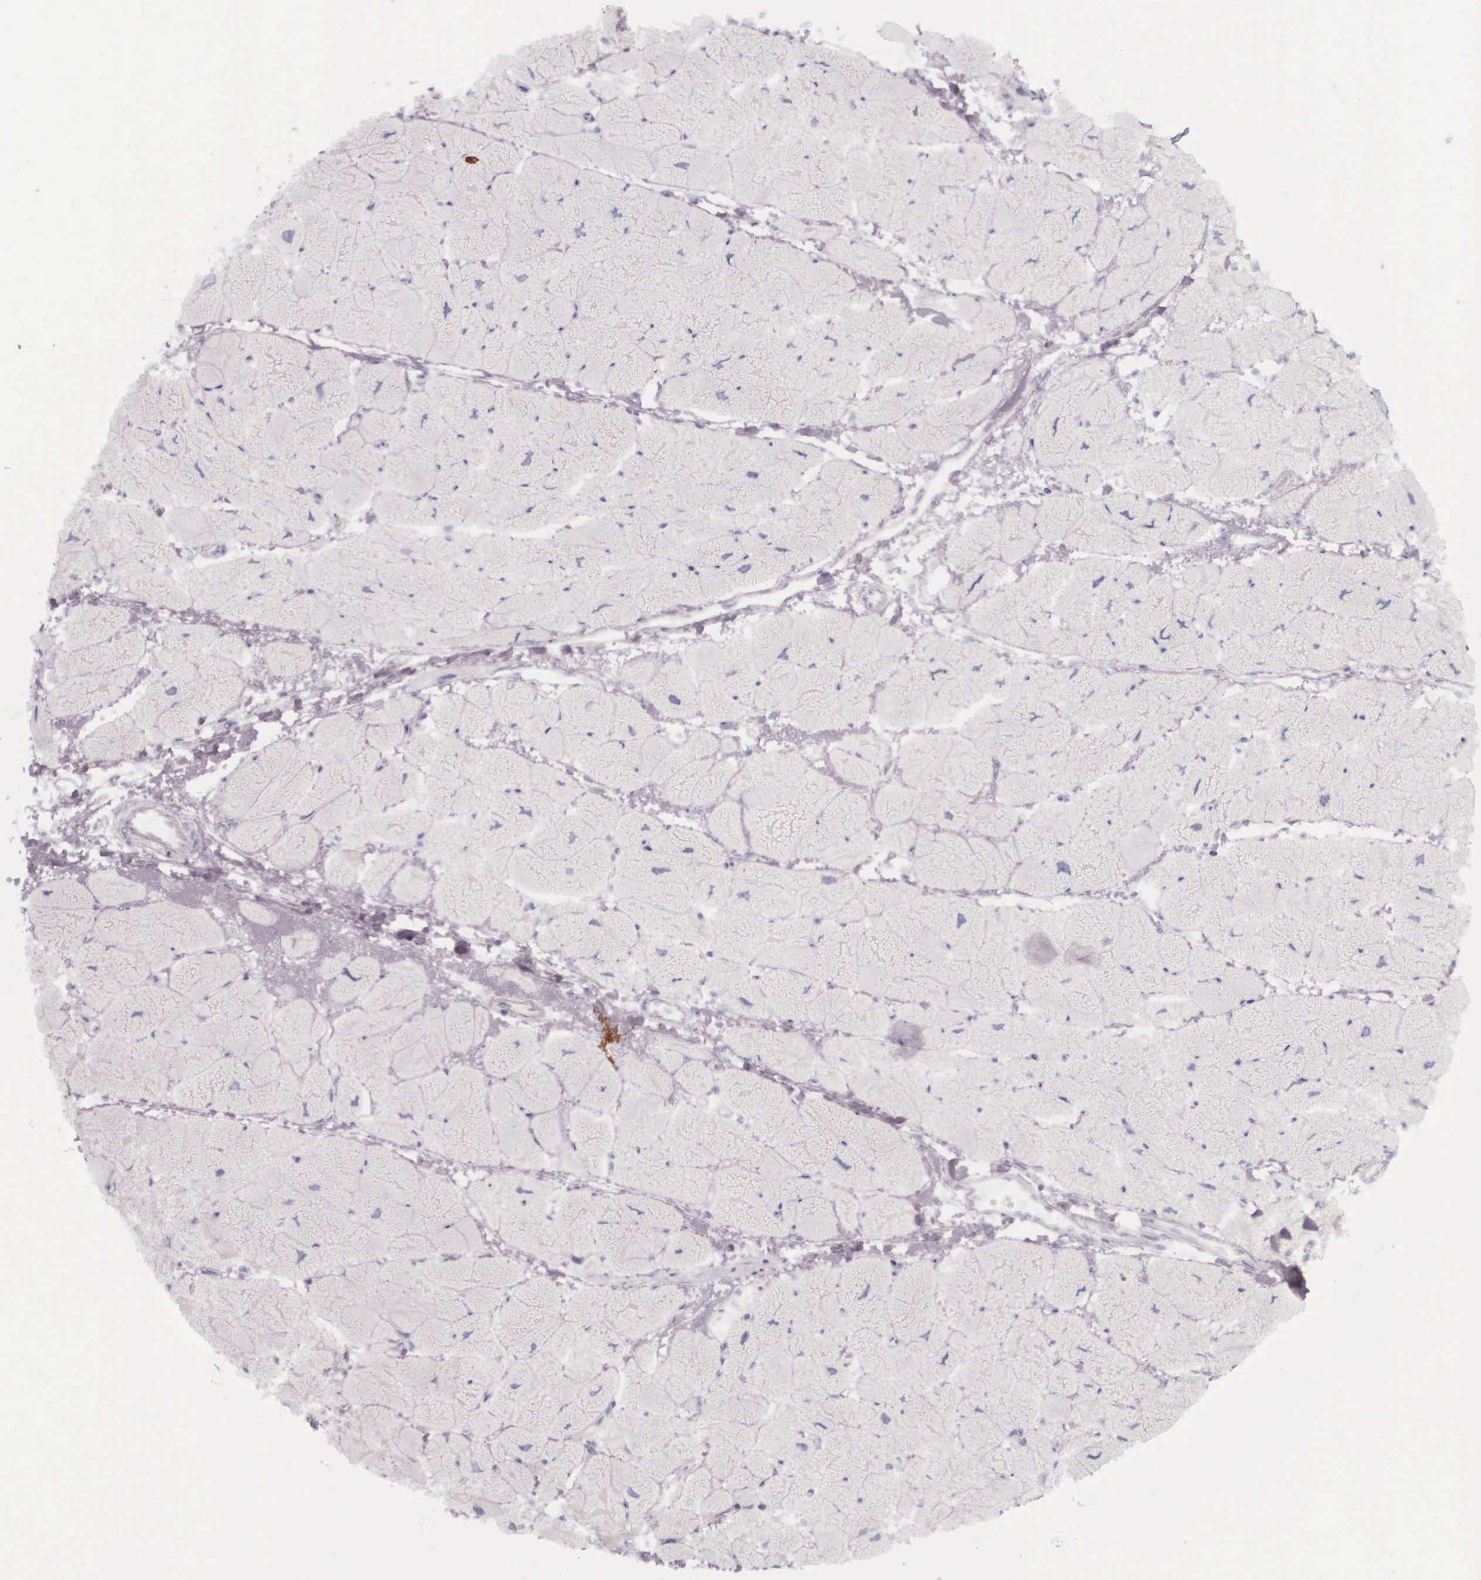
{"staining": {"intensity": "negative", "quantity": "none", "location": "none"}, "tissue": "heart muscle", "cell_type": "Cardiomyocytes", "image_type": "normal", "snomed": [{"axis": "morphology", "description": "Normal tissue, NOS"}, {"axis": "topography", "description": "Heart"}], "caption": "DAB immunohistochemical staining of normal heart muscle exhibits no significant staining in cardiomyocytes.", "gene": "KRT14", "patient": {"sex": "female", "age": 54}}